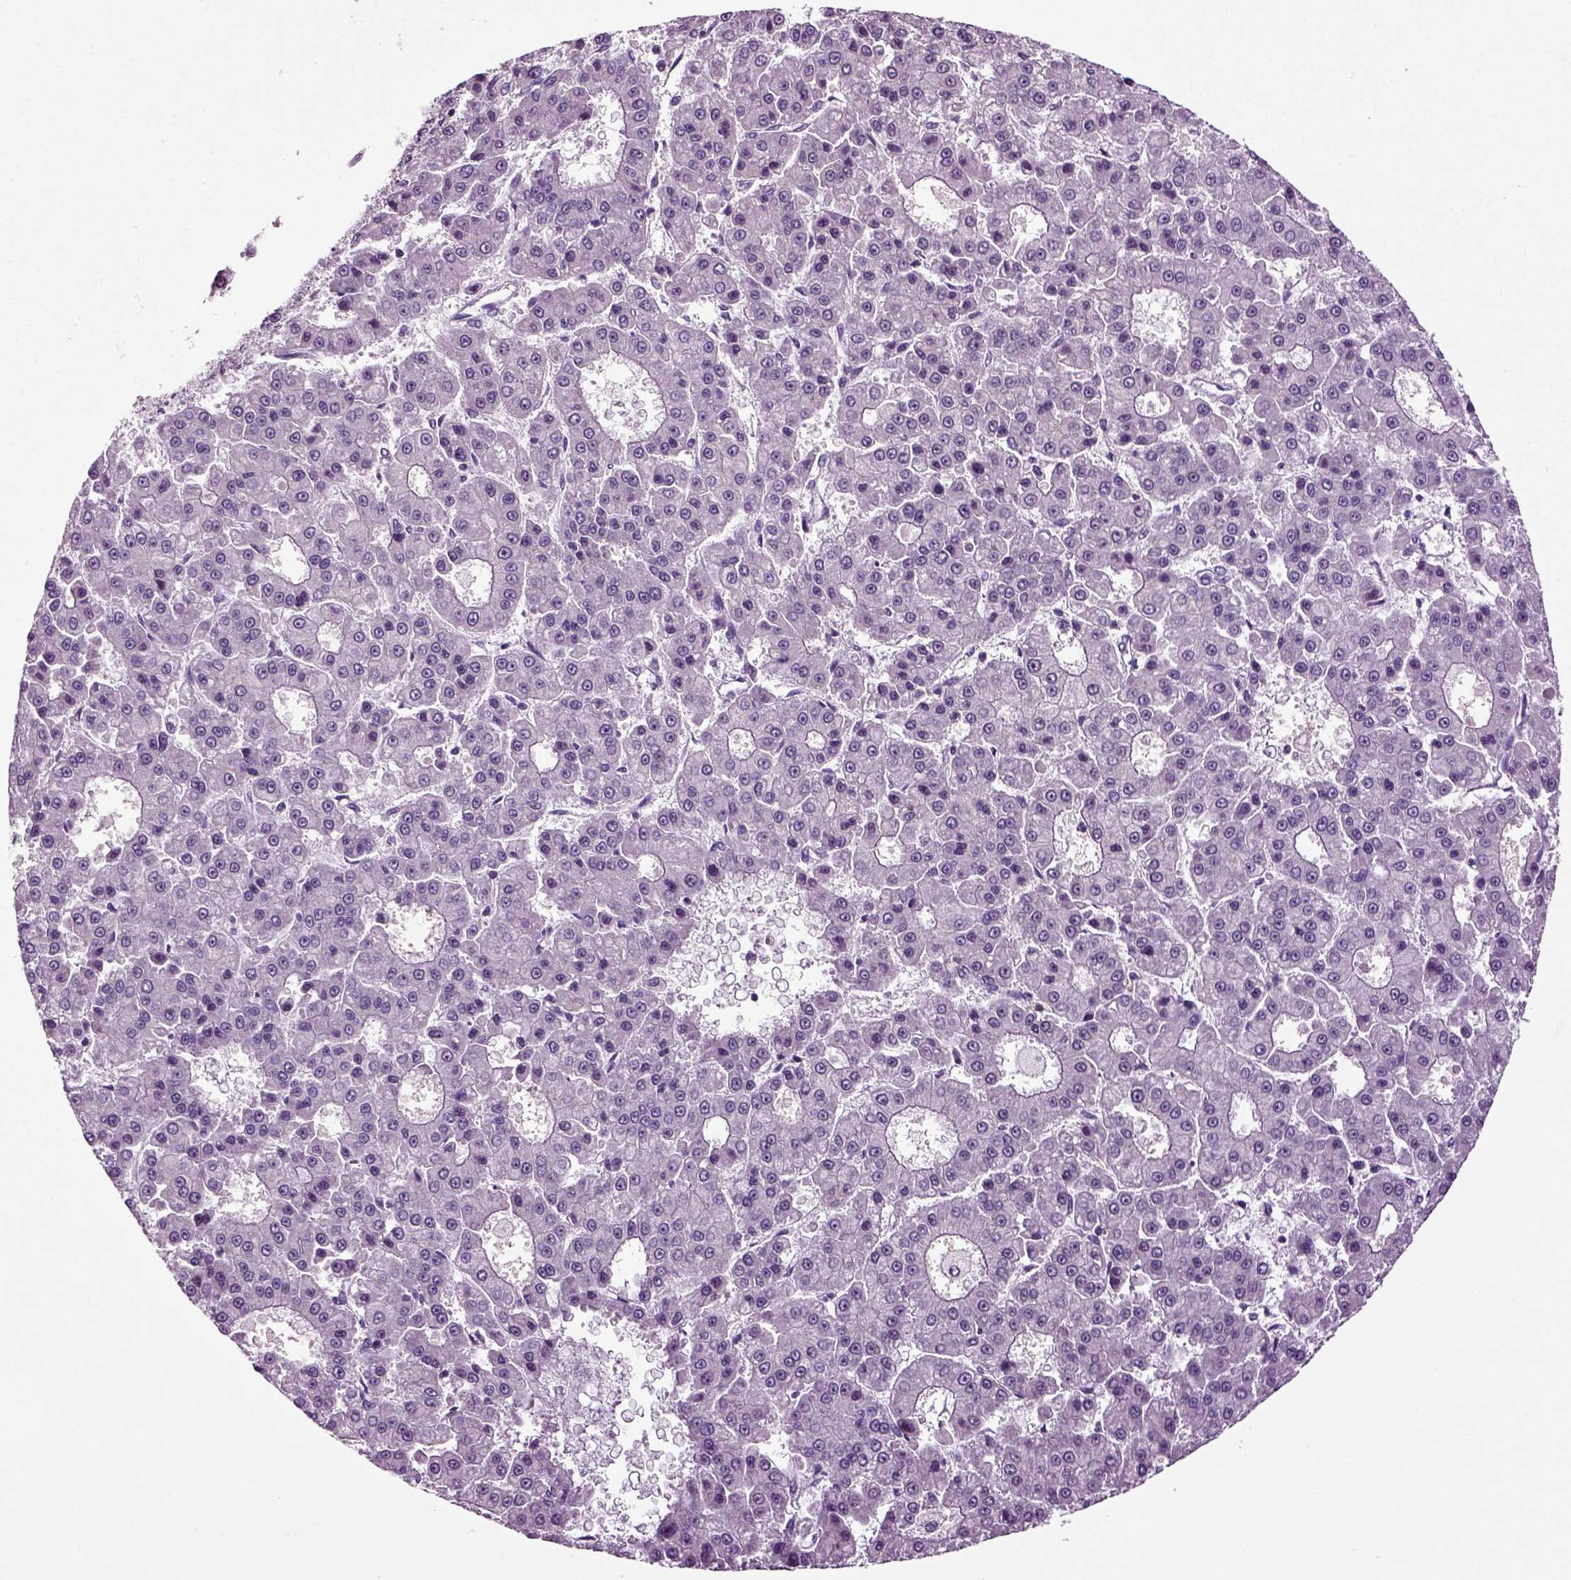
{"staining": {"intensity": "negative", "quantity": "none", "location": "none"}, "tissue": "liver cancer", "cell_type": "Tumor cells", "image_type": "cancer", "snomed": [{"axis": "morphology", "description": "Carcinoma, Hepatocellular, NOS"}, {"axis": "topography", "description": "Liver"}], "caption": "IHC of liver hepatocellular carcinoma shows no staining in tumor cells.", "gene": "SPATA17", "patient": {"sex": "male", "age": 70}}